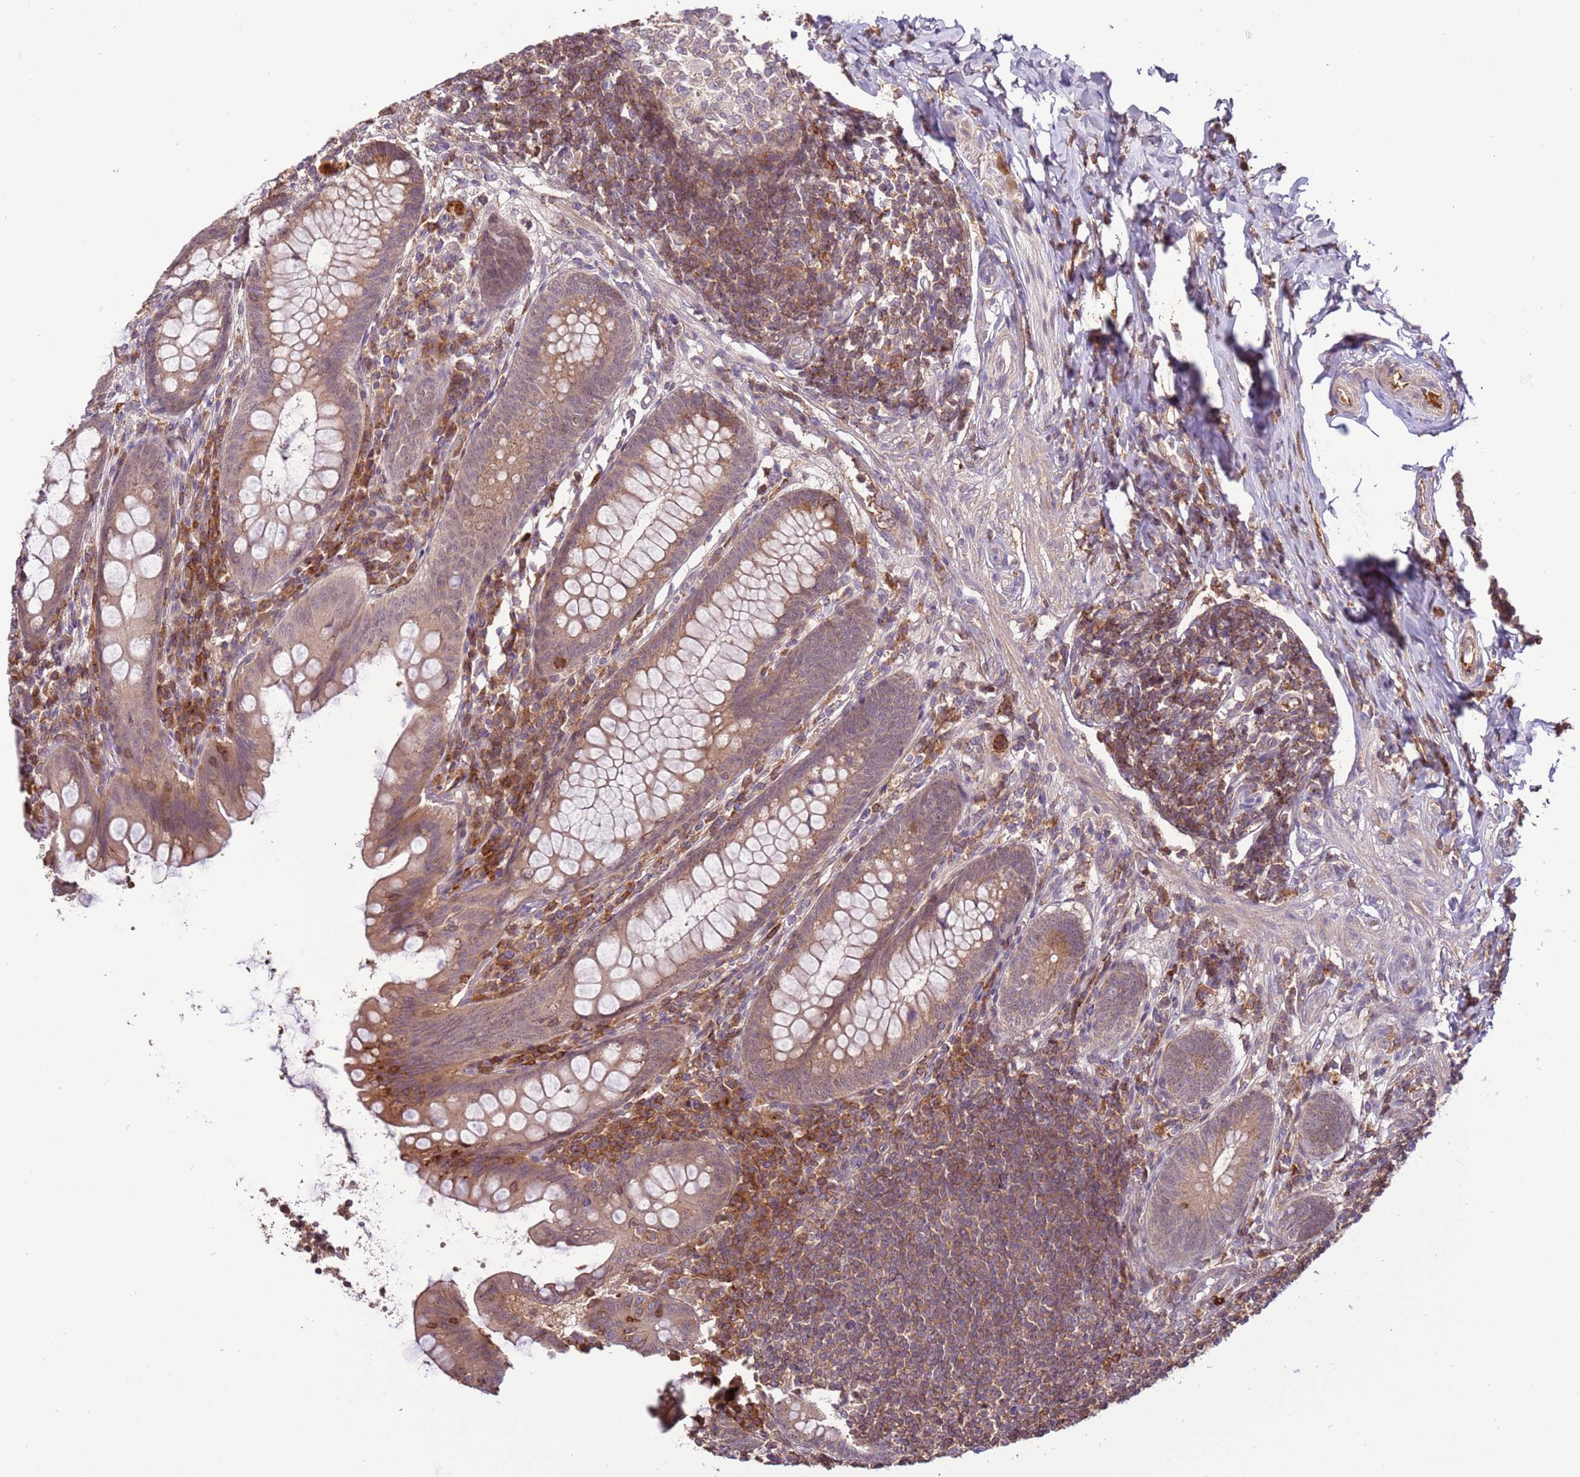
{"staining": {"intensity": "moderate", "quantity": ">75%", "location": "cytoplasmic/membranous"}, "tissue": "appendix", "cell_type": "Glandular cells", "image_type": "normal", "snomed": [{"axis": "morphology", "description": "Normal tissue, NOS"}, {"axis": "topography", "description": "Appendix"}], "caption": "Brown immunohistochemical staining in normal appendix shows moderate cytoplasmic/membranous staining in about >75% of glandular cells.", "gene": "ZNF624", "patient": {"sex": "female", "age": 33}}